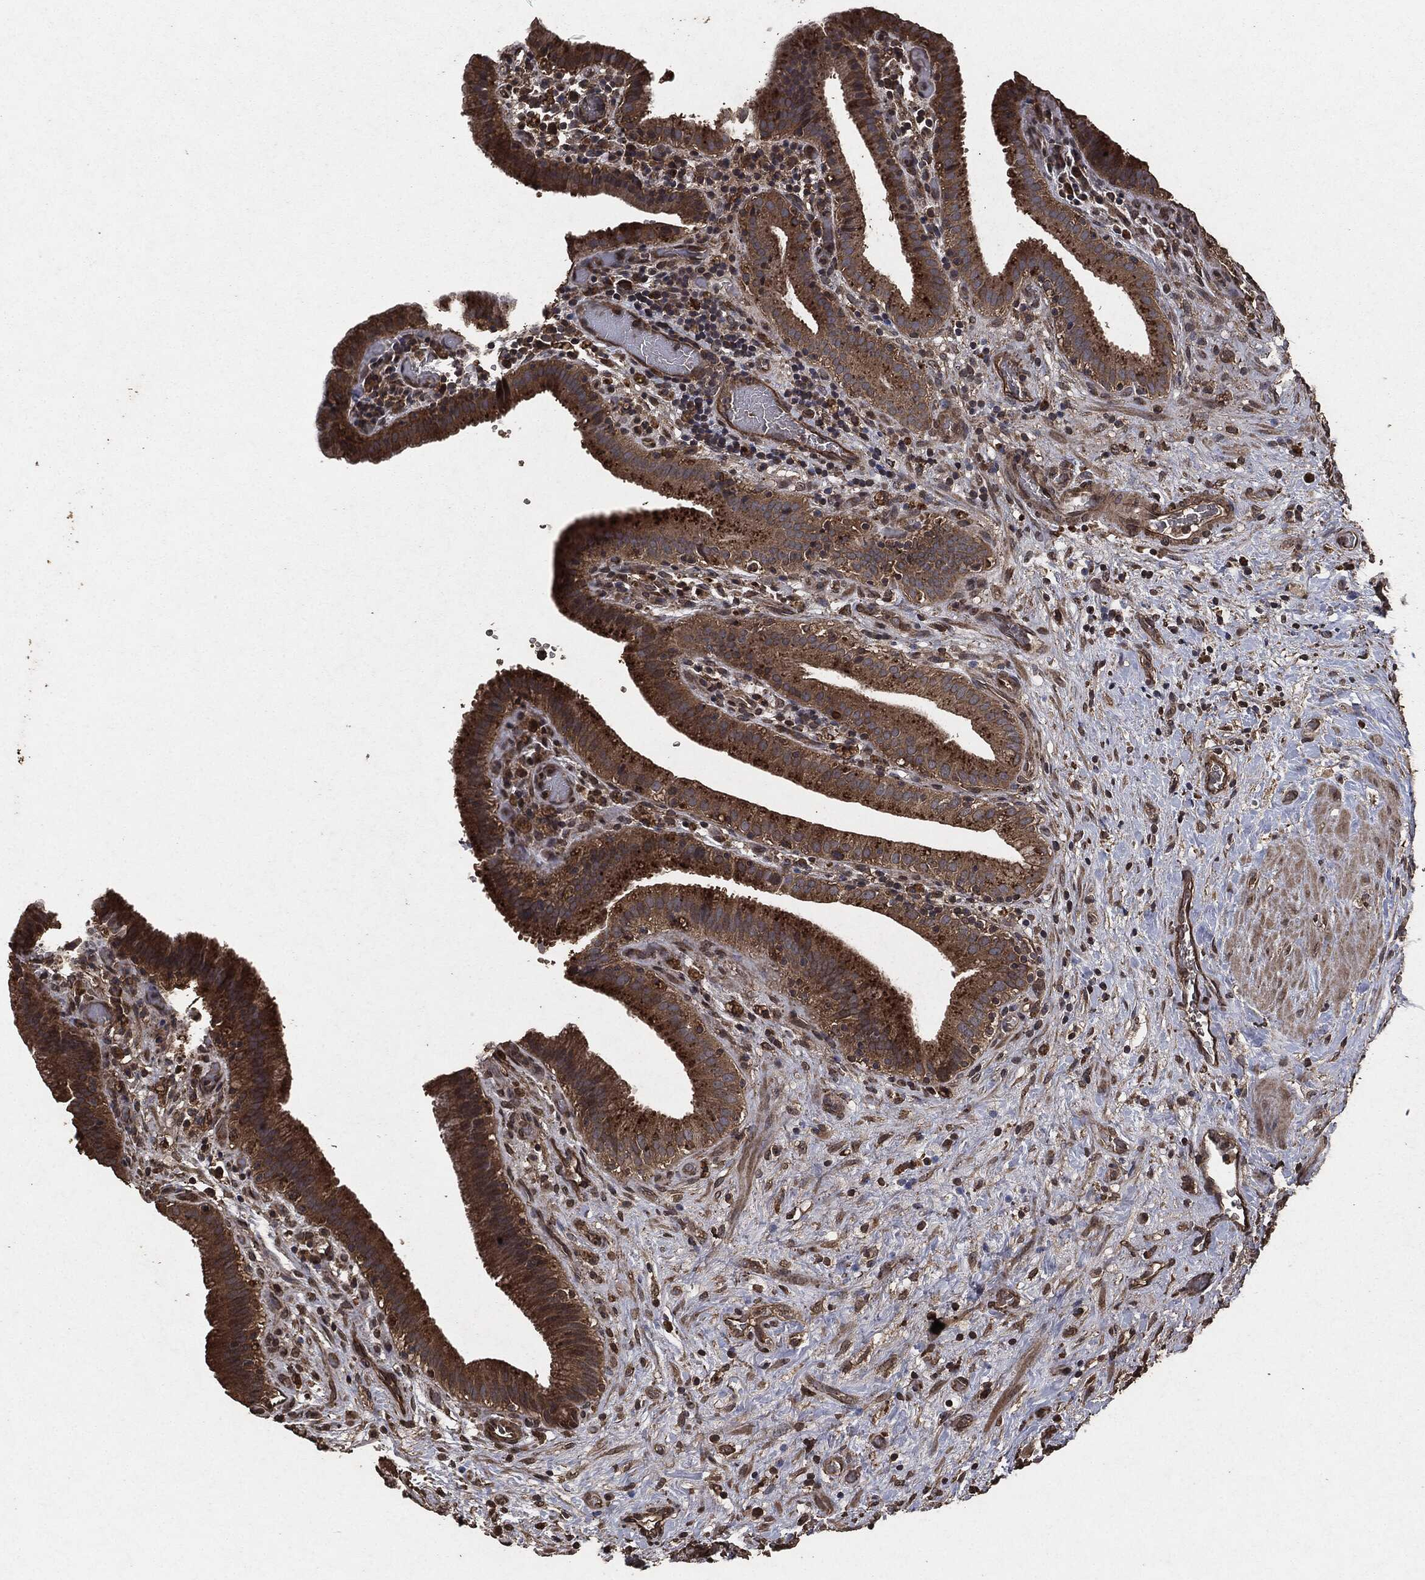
{"staining": {"intensity": "moderate", "quantity": ">75%", "location": "cytoplasmic/membranous"}, "tissue": "gallbladder", "cell_type": "Glandular cells", "image_type": "normal", "snomed": [{"axis": "morphology", "description": "Normal tissue, NOS"}, {"axis": "topography", "description": "Gallbladder"}], "caption": "High-power microscopy captured an IHC histopathology image of unremarkable gallbladder, revealing moderate cytoplasmic/membranous positivity in approximately >75% of glandular cells.", "gene": "AKT1S1", "patient": {"sex": "male", "age": 62}}